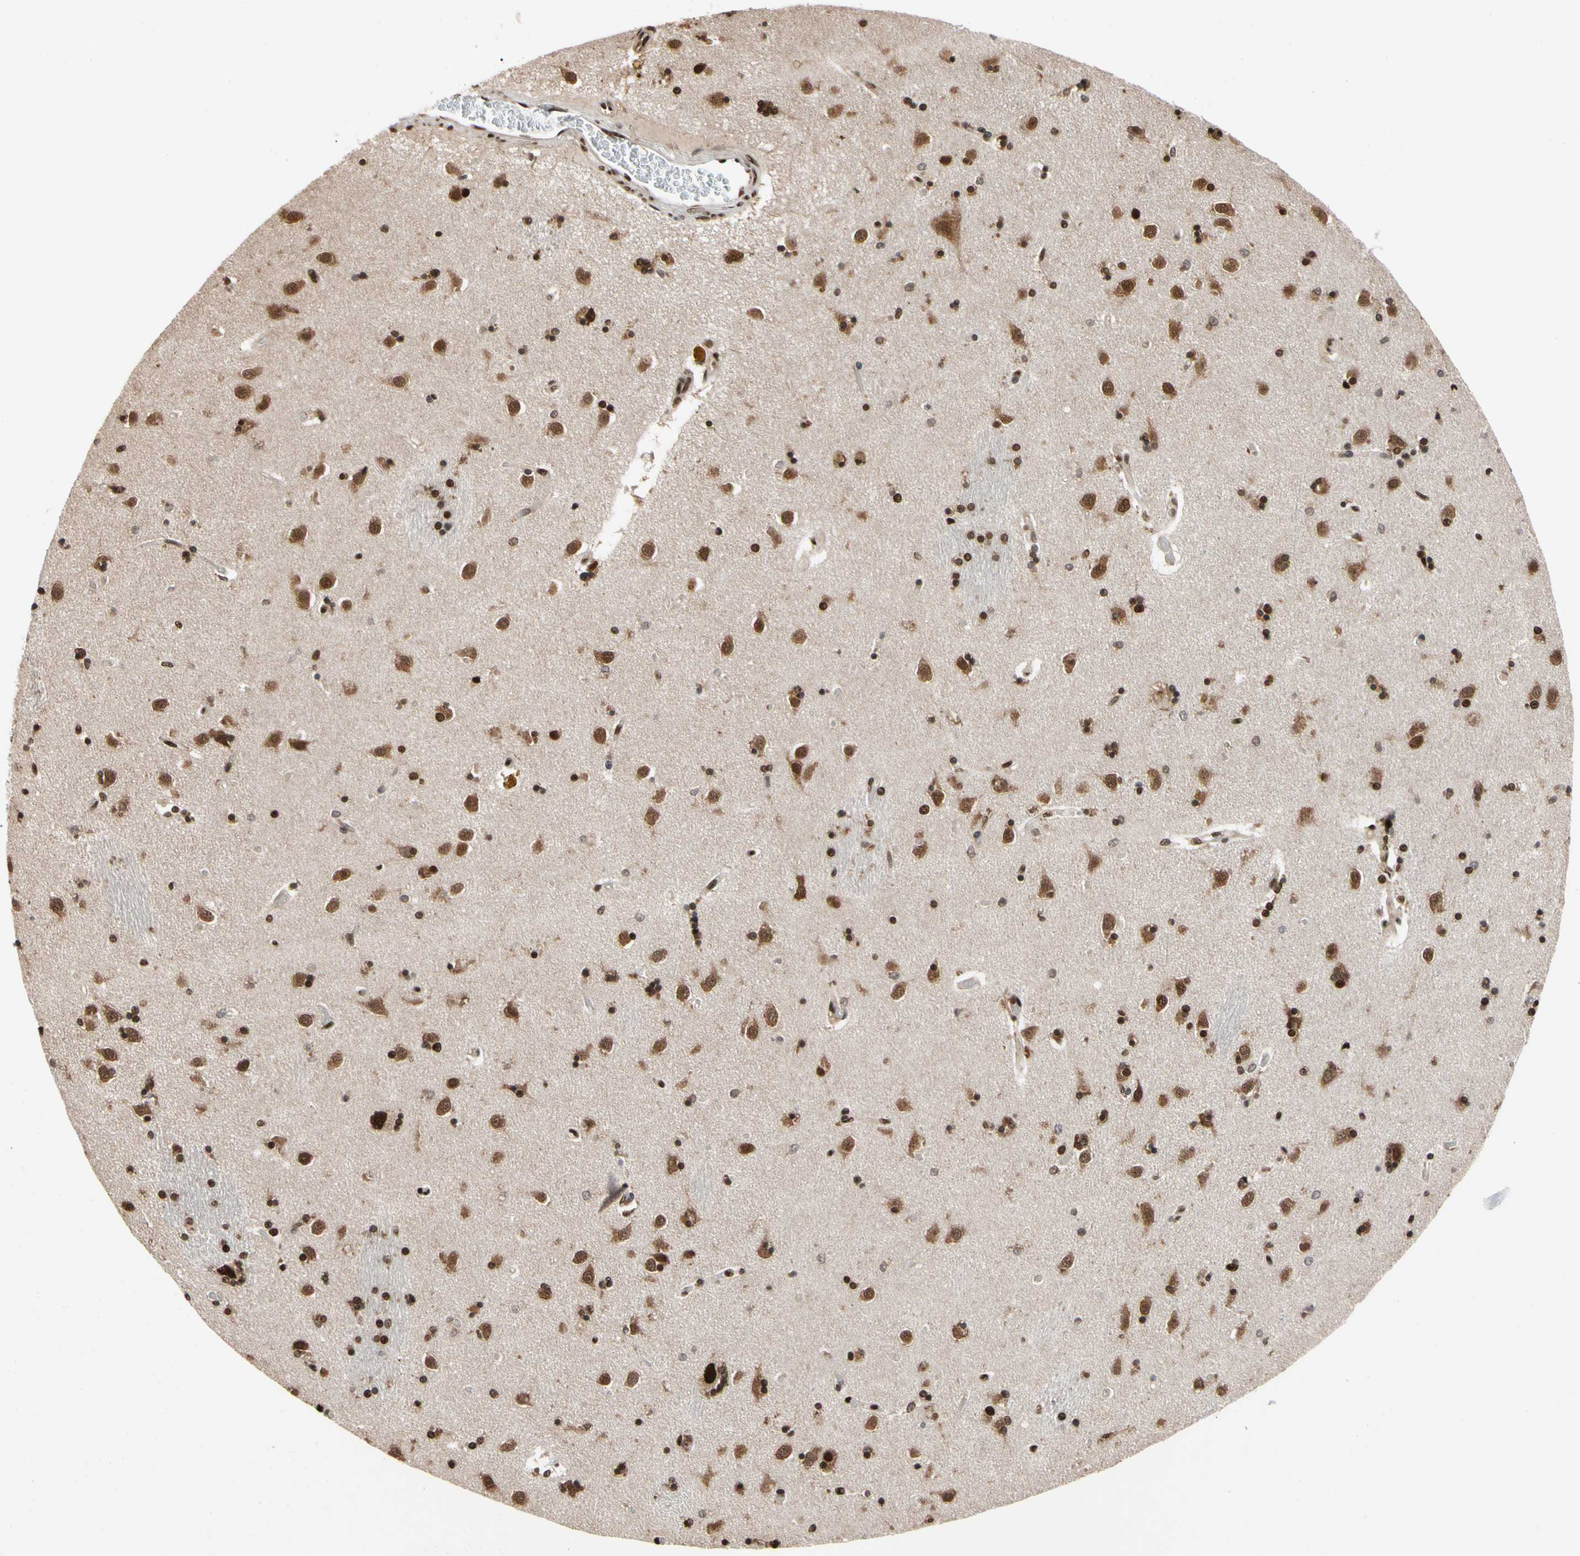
{"staining": {"intensity": "strong", "quantity": ">75%", "location": "nuclear"}, "tissue": "caudate", "cell_type": "Glial cells", "image_type": "normal", "snomed": [{"axis": "morphology", "description": "Normal tissue, NOS"}, {"axis": "topography", "description": "Lateral ventricle wall"}], "caption": "Strong nuclear staining for a protein is identified in approximately >75% of glial cells of normal caudate using immunohistochemistry.", "gene": "FAM98B", "patient": {"sex": "female", "age": 54}}